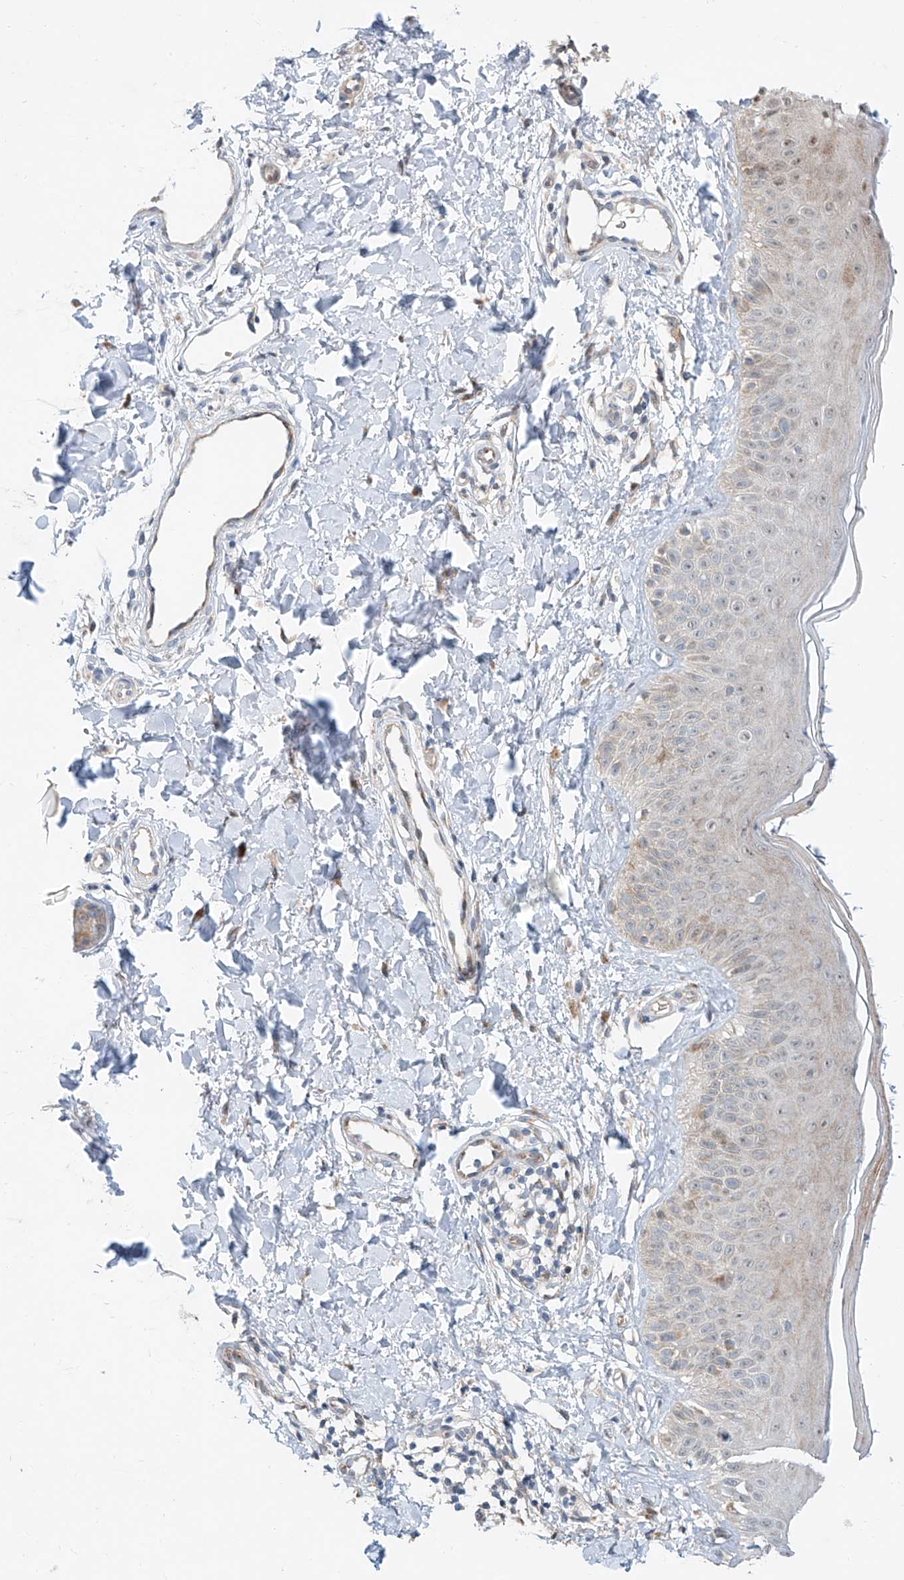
{"staining": {"intensity": "weak", "quantity": ">75%", "location": "cytoplasmic/membranous"}, "tissue": "skin", "cell_type": "Fibroblasts", "image_type": "normal", "snomed": [{"axis": "morphology", "description": "Normal tissue, NOS"}, {"axis": "topography", "description": "Skin"}], "caption": "The histopathology image displays a brown stain indicating the presence of a protein in the cytoplasmic/membranous of fibroblasts in skin. The staining was performed using DAB to visualize the protein expression in brown, while the nuclei were stained in blue with hematoxylin (Magnification: 20x).", "gene": "CLDND1", "patient": {"sex": "male", "age": 52}}